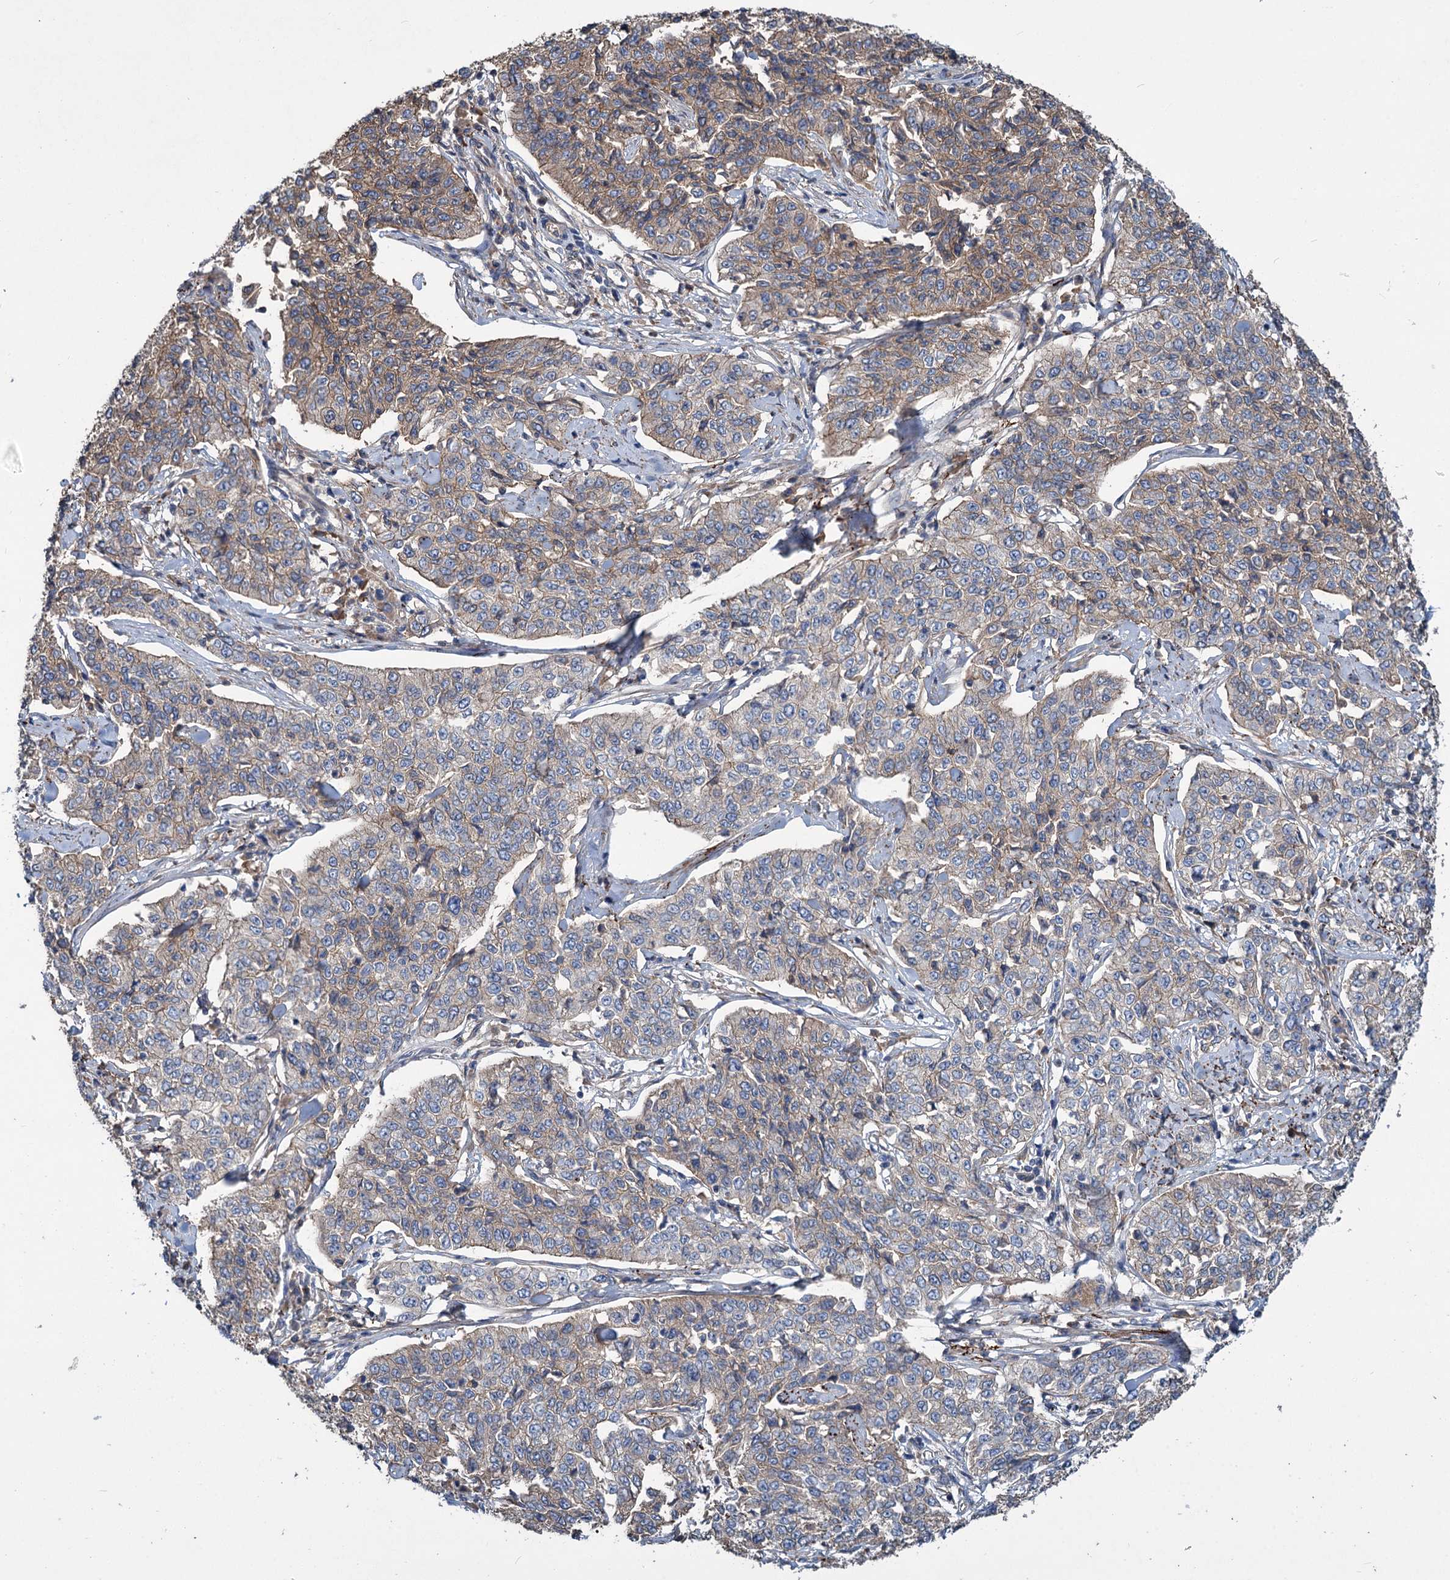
{"staining": {"intensity": "weak", "quantity": ">75%", "location": "cytoplasmic/membranous"}, "tissue": "cervical cancer", "cell_type": "Tumor cells", "image_type": "cancer", "snomed": [{"axis": "morphology", "description": "Squamous cell carcinoma, NOS"}, {"axis": "topography", "description": "Cervix"}], "caption": "The histopathology image displays staining of squamous cell carcinoma (cervical), revealing weak cytoplasmic/membranous protein positivity (brown color) within tumor cells.", "gene": "URAD", "patient": {"sex": "female", "age": 35}}